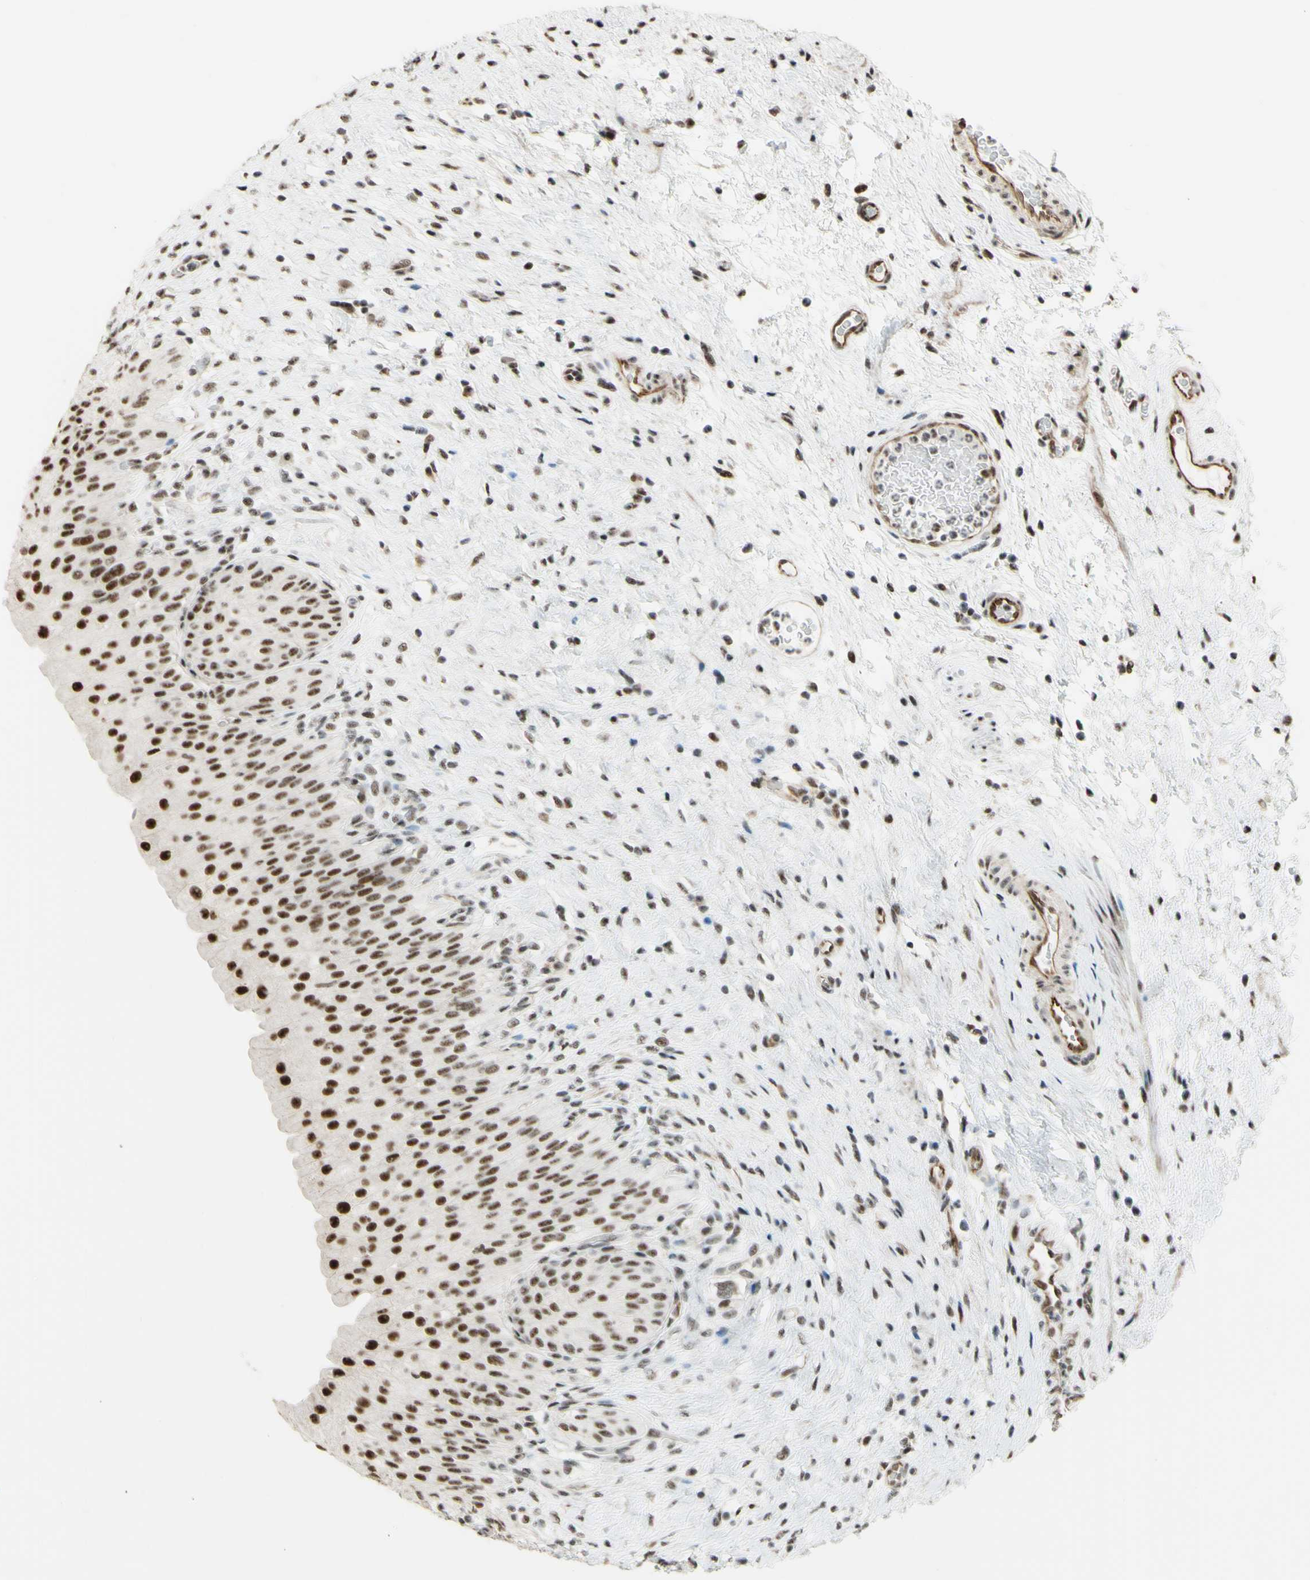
{"staining": {"intensity": "strong", "quantity": ">75%", "location": "nuclear"}, "tissue": "urinary bladder", "cell_type": "Urothelial cells", "image_type": "normal", "snomed": [{"axis": "morphology", "description": "Normal tissue, NOS"}, {"axis": "morphology", "description": "Urothelial carcinoma, High grade"}, {"axis": "topography", "description": "Urinary bladder"}], "caption": "Strong nuclear expression is appreciated in approximately >75% of urothelial cells in unremarkable urinary bladder. (DAB (3,3'-diaminobenzidine) = brown stain, brightfield microscopy at high magnification).", "gene": "SAP18", "patient": {"sex": "male", "age": 46}}